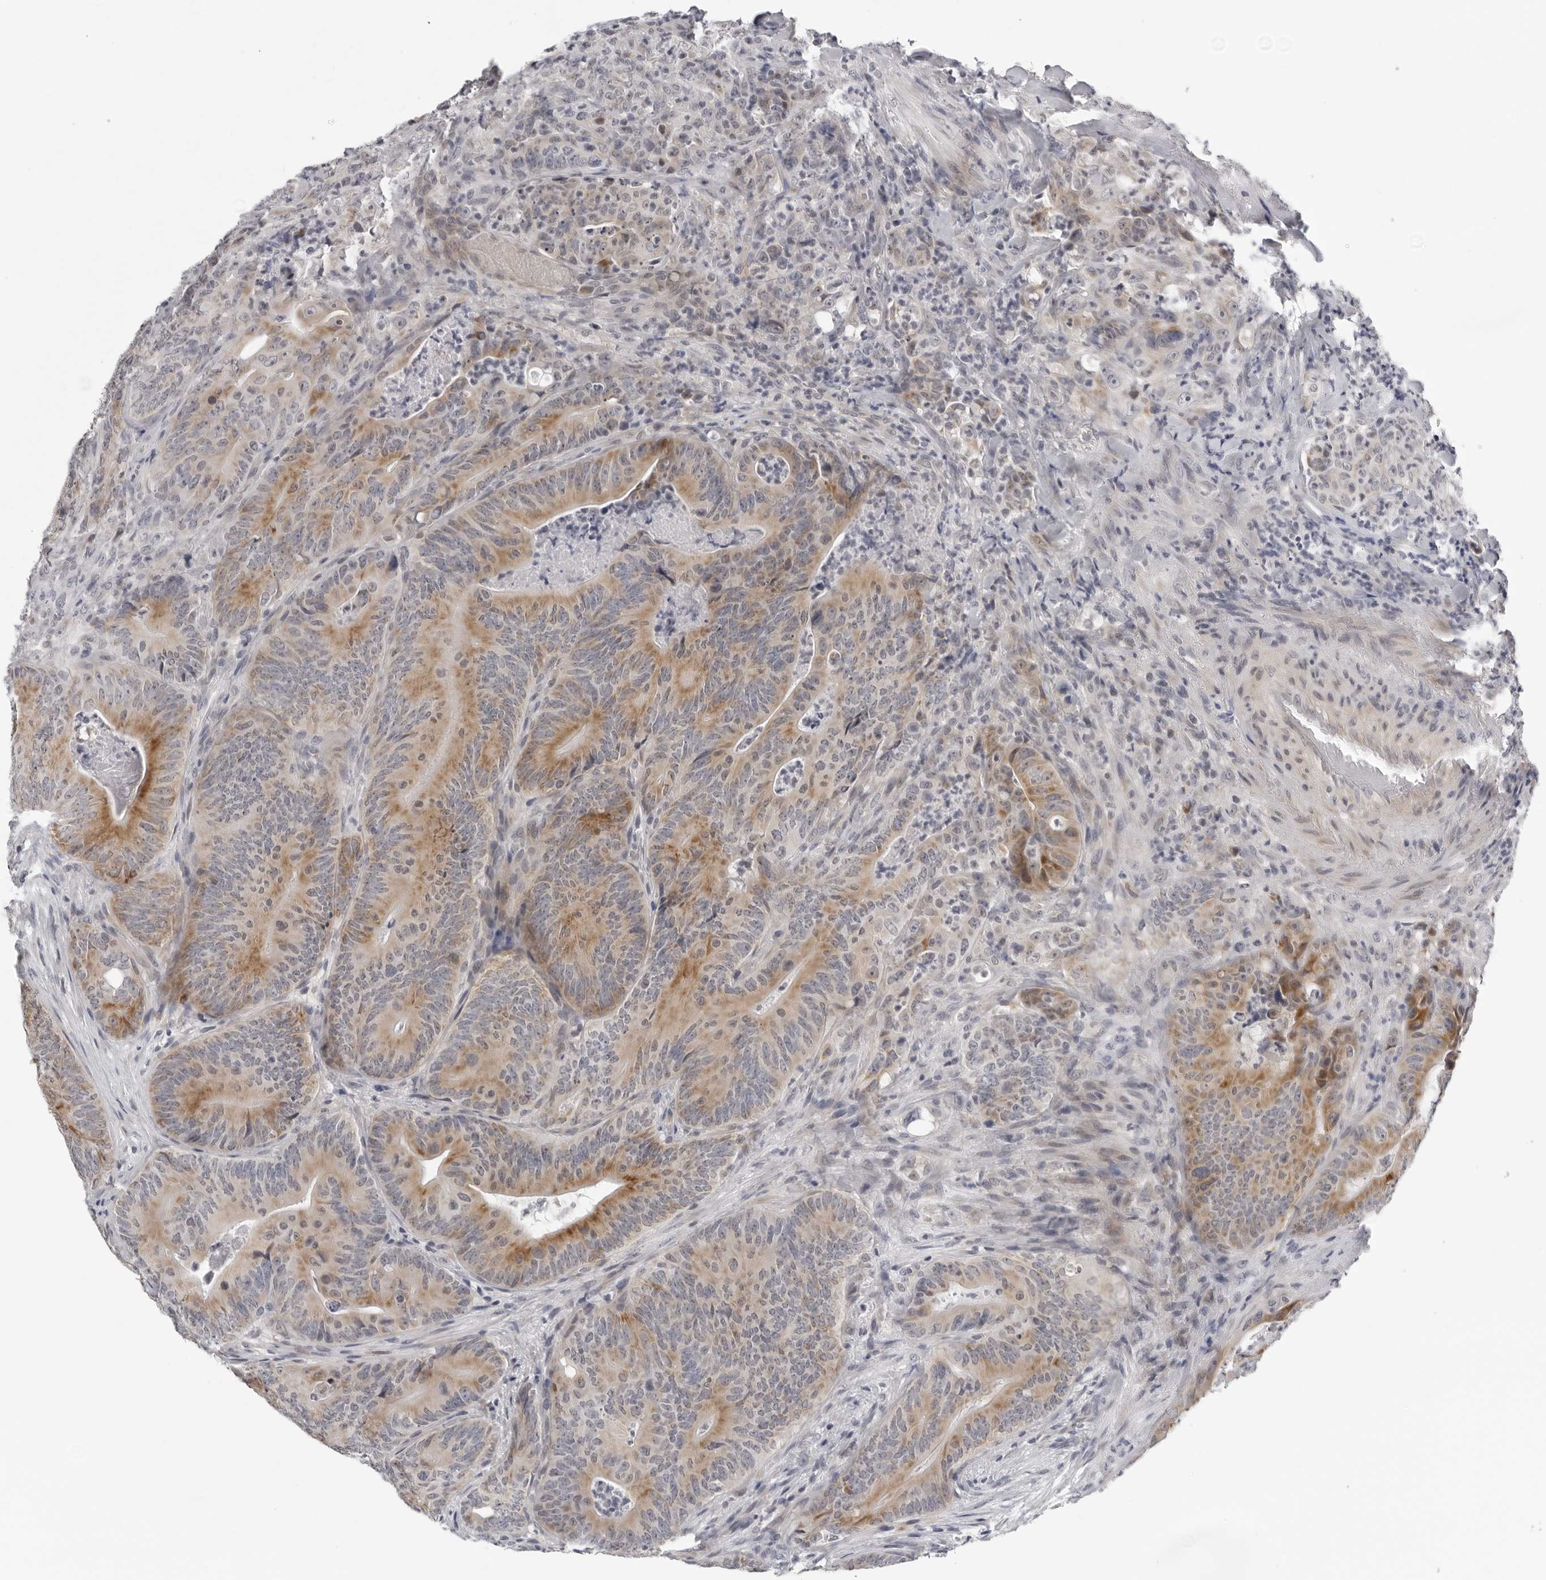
{"staining": {"intensity": "moderate", "quantity": ">75%", "location": "cytoplasmic/membranous"}, "tissue": "colorectal cancer", "cell_type": "Tumor cells", "image_type": "cancer", "snomed": [{"axis": "morphology", "description": "Normal tissue, NOS"}, {"axis": "topography", "description": "Colon"}], "caption": "This micrograph exhibits colorectal cancer stained with immunohistochemistry (IHC) to label a protein in brown. The cytoplasmic/membranous of tumor cells show moderate positivity for the protein. Nuclei are counter-stained blue.", "gene": "CPT2", "patient": {"sex": "female", "age": 82}}